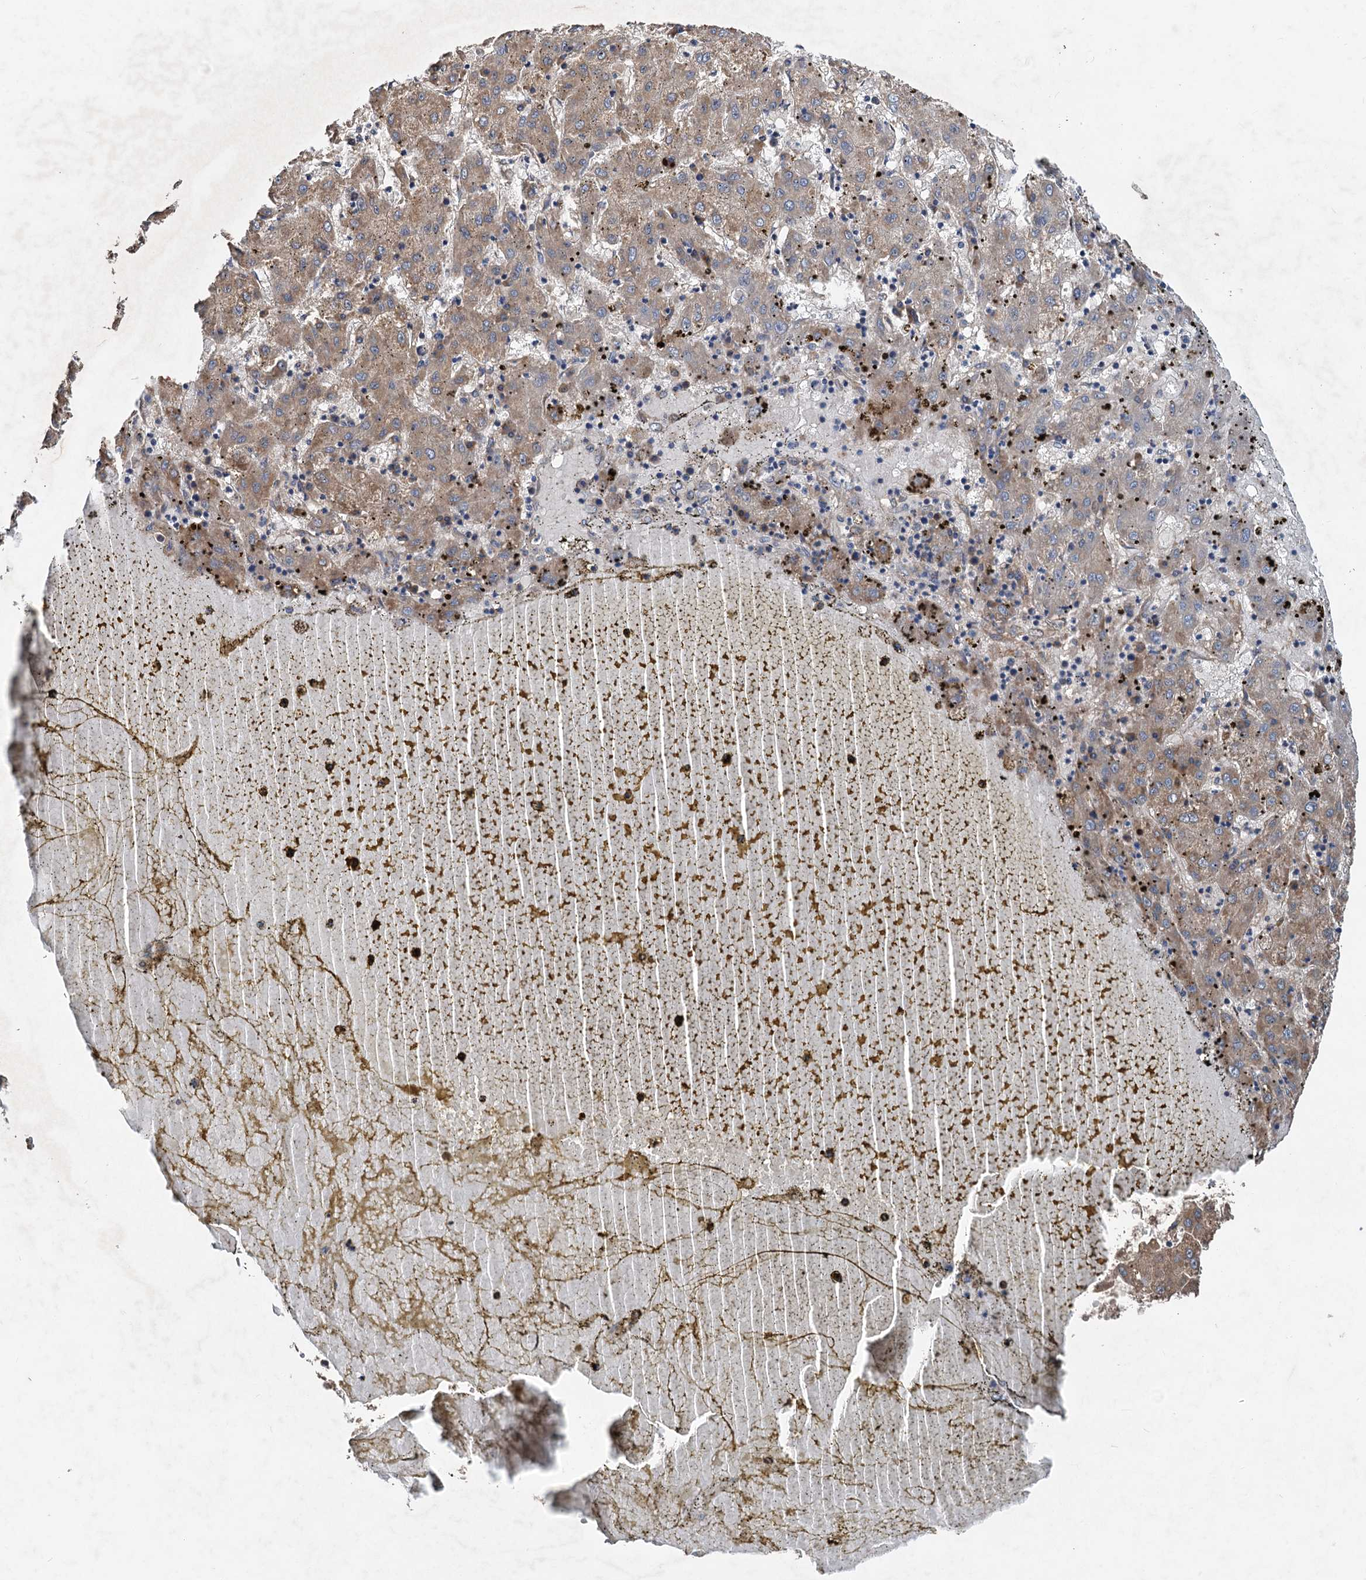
{"staining": {"intensity": "weak", "quantity": "25%-75%", "location": "cytoplasmic/membranous"}, "tissue": "liver cancer", "cell_type": "Tumor cells", "image_type": "cancer", "snomed": [{"axis": "morphology", "description": "Carcinoma, Hepatocellular, NOS"}, {"axis": "topography", "description": "Liver"}], "caption": "An immunohistochemistry histopathology image of neoplastic tissue is shown. Protein staining in brown highlights weak cytoplasmic/membranous positivity in liver cancer within tumor cells.", "gene": "HYI", "patient": {"sex": "male", "age": 72}}